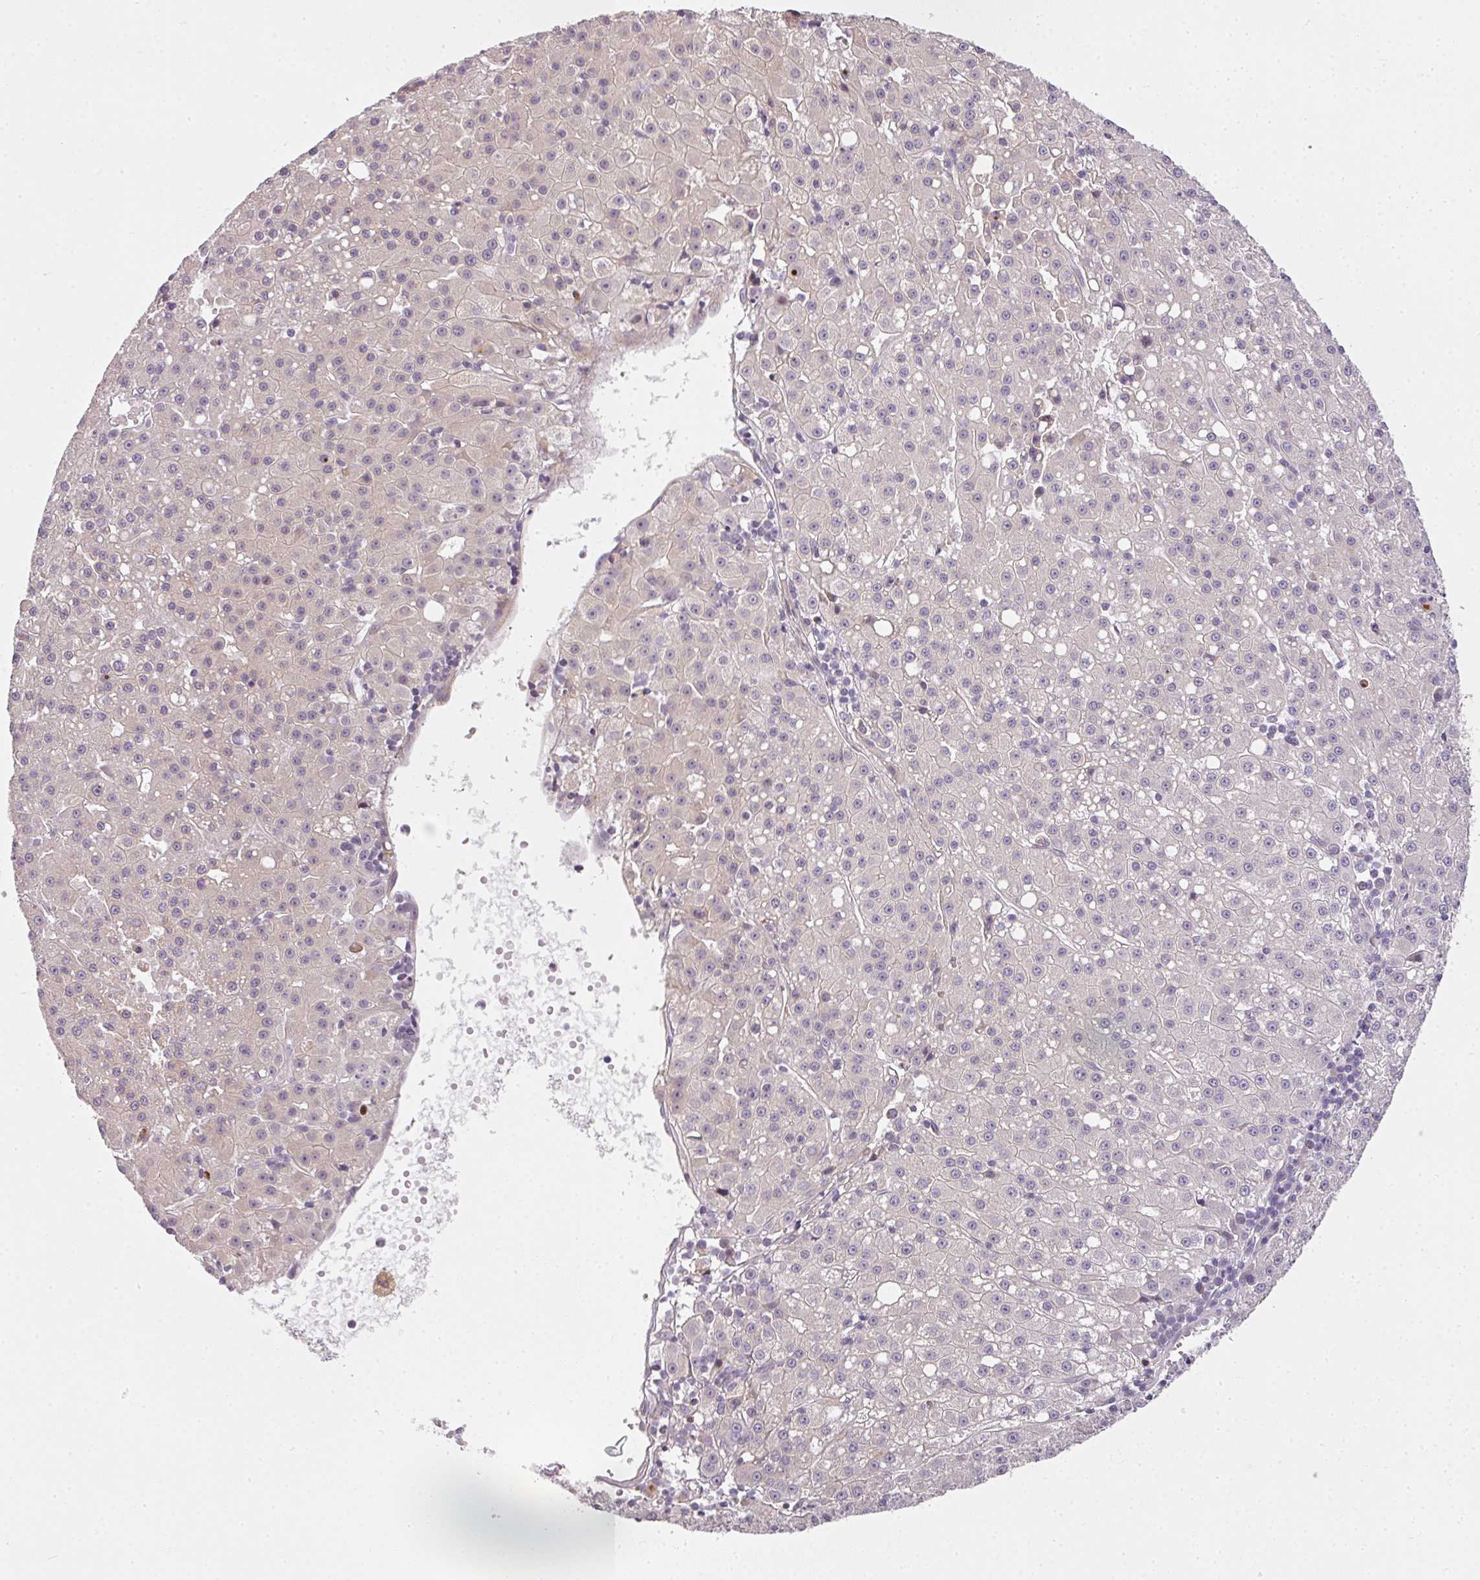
{"staining": {"intensity": "negative", "quantity": "none", "location": "none"}, "tissue": "liver cancer", "cell_type": "Tumor cells", "image_type": "cancer", "snomed": [{"axis": "morphology", "description": "Carcinoma, Hepatocellular, NOS"}, {"axis": "topography", "description": "Liver"}], "caption": "Immunohistochemistry image of neoplastic tissue: hepatocellular carcinoma (liver) stained with DAB demonstrates no significant protein expression in tumor cells.", "gene": "MED19", "patient": {"sex": "male", "age": 76}}